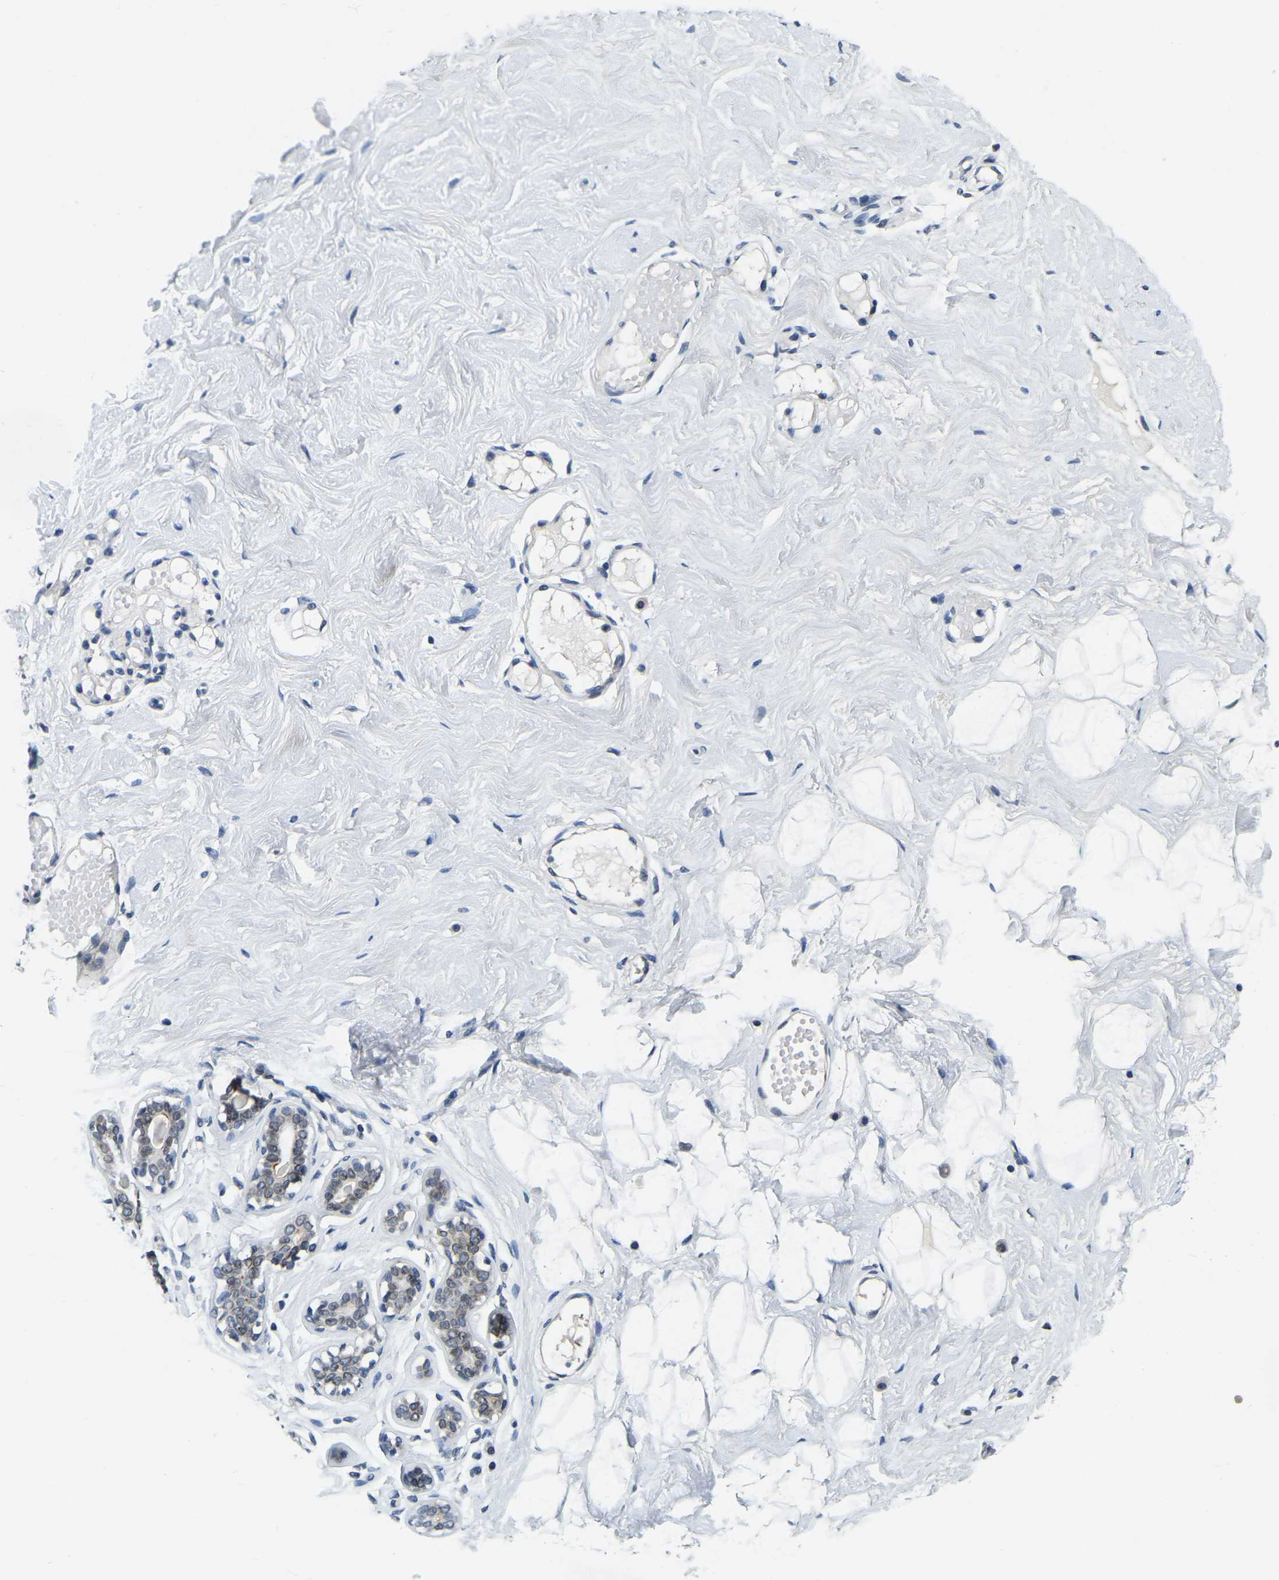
{"staining": {"intensity": "negative", "quantity": "none", "location": "none"}, "tissue": "breast", "cell_type": "Adipocytes", "image_type": "normal", "snomed": [{"axis": "morphology", "description": "Normal tissue, NOS"}, {"axis": "topography", "description": "Breast"}], "caption": "An IHC photomicrograph of unremarkable breast is shown. There is no staining in adipocytes of breast. (Brightfield microscopy of DAB (3,3'-diaminobenzidine) immunohistochemistry (IHC) at high magnification).", "gene": "RANBP2", "patient": {"sex": "female", "age": 23}}